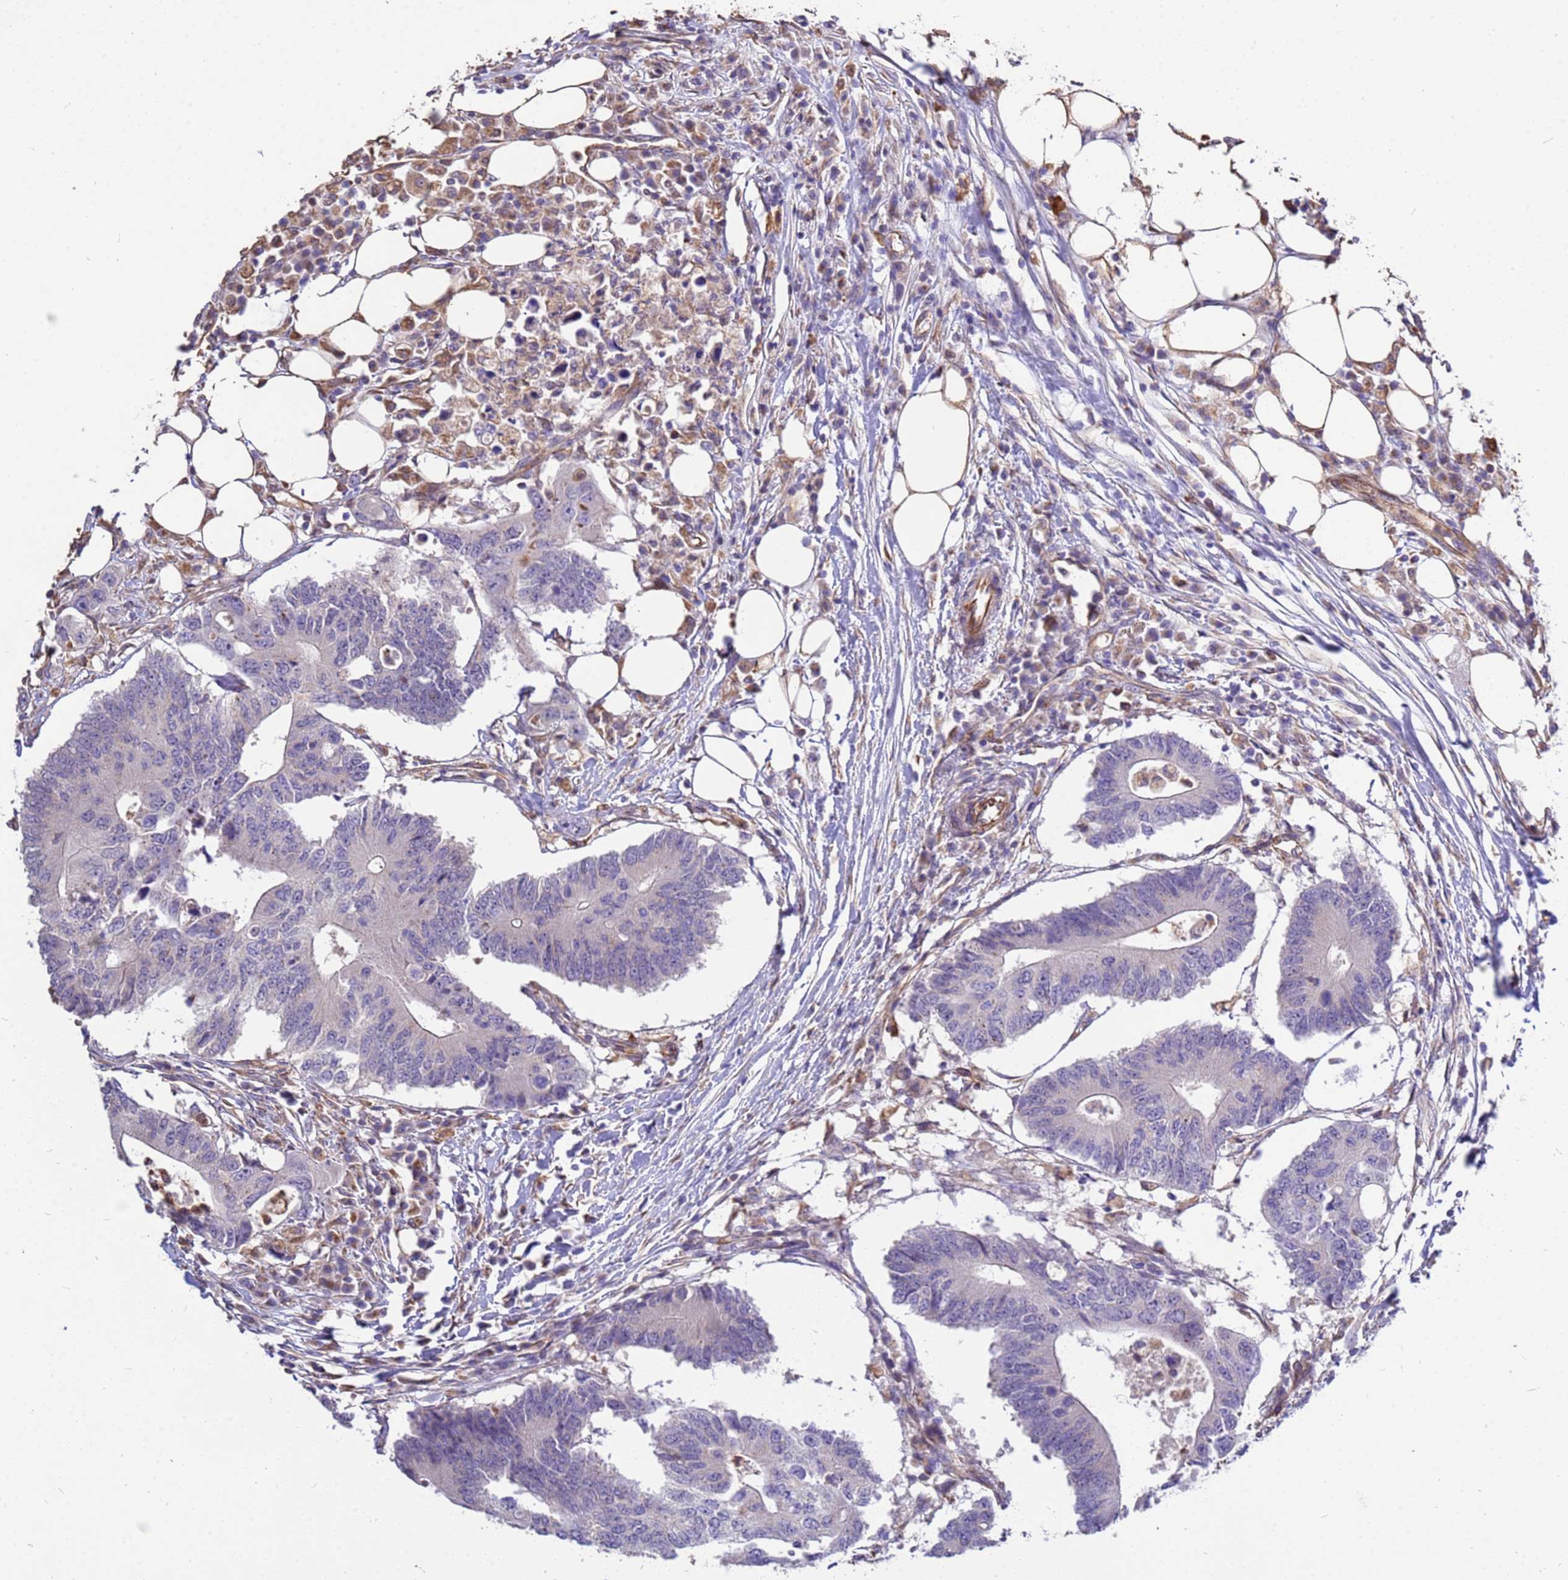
{"staining": {"intensity": "negative", "quantity": "none", "location": "none"}, "tissue": "colorectal cancer", "cell_type": "Tumor cells", "image_type": "cancer", "snomed": [{"axis": "morphology", "description": "Adenocarcinoma, NOS"}, {"axis": "topography", "description": "Colon"}], "caption": "High magnification brightfield microscopy of colorectal cancer stained with DAB (brown) and counterstained with hematoxylin (blue): tumor cells show no significant expression.", "gene": "TCEAL3", "patient": {"sex": "male", "age": 71}}